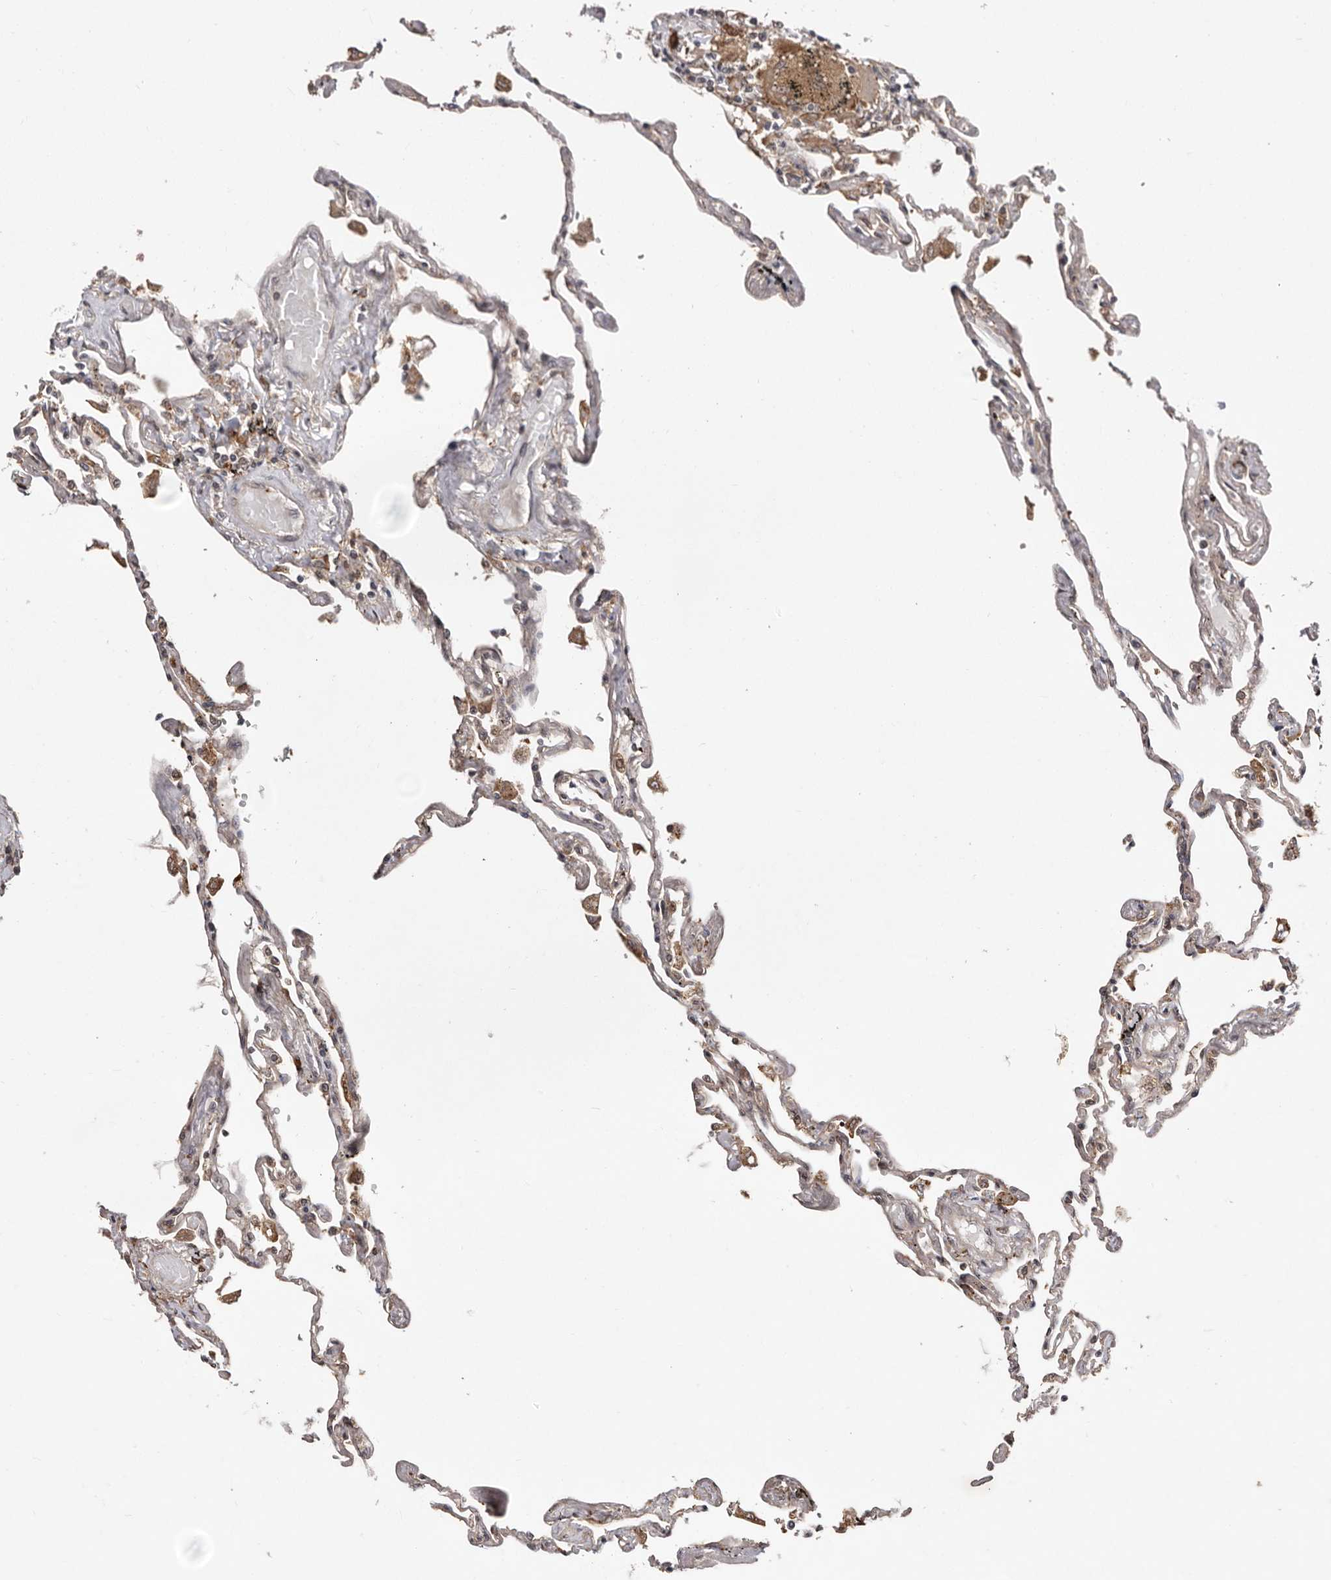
{"staining": {"intensity": "moderate", "quantity": "<25%", "location": "cytoplasmic/membranous"}, "tissue": "lung", "cell_type": "Alveolar cells", "image_type": "normal", "snomed": [{"axis": "morphology", "description": "Normal tissue, NOS"}, {"axis": "topography", "description": "Lung"}], "caption": "Lung stained with DAB (3,3'-diaminobenzidine) immunohistochemistry exhibits low levels of moderate cytoplasmic/membranous positivity in about <25% of alveolar cells.", "gene": "RRM2B", "patient": {"sex": "female", "age": 67}}